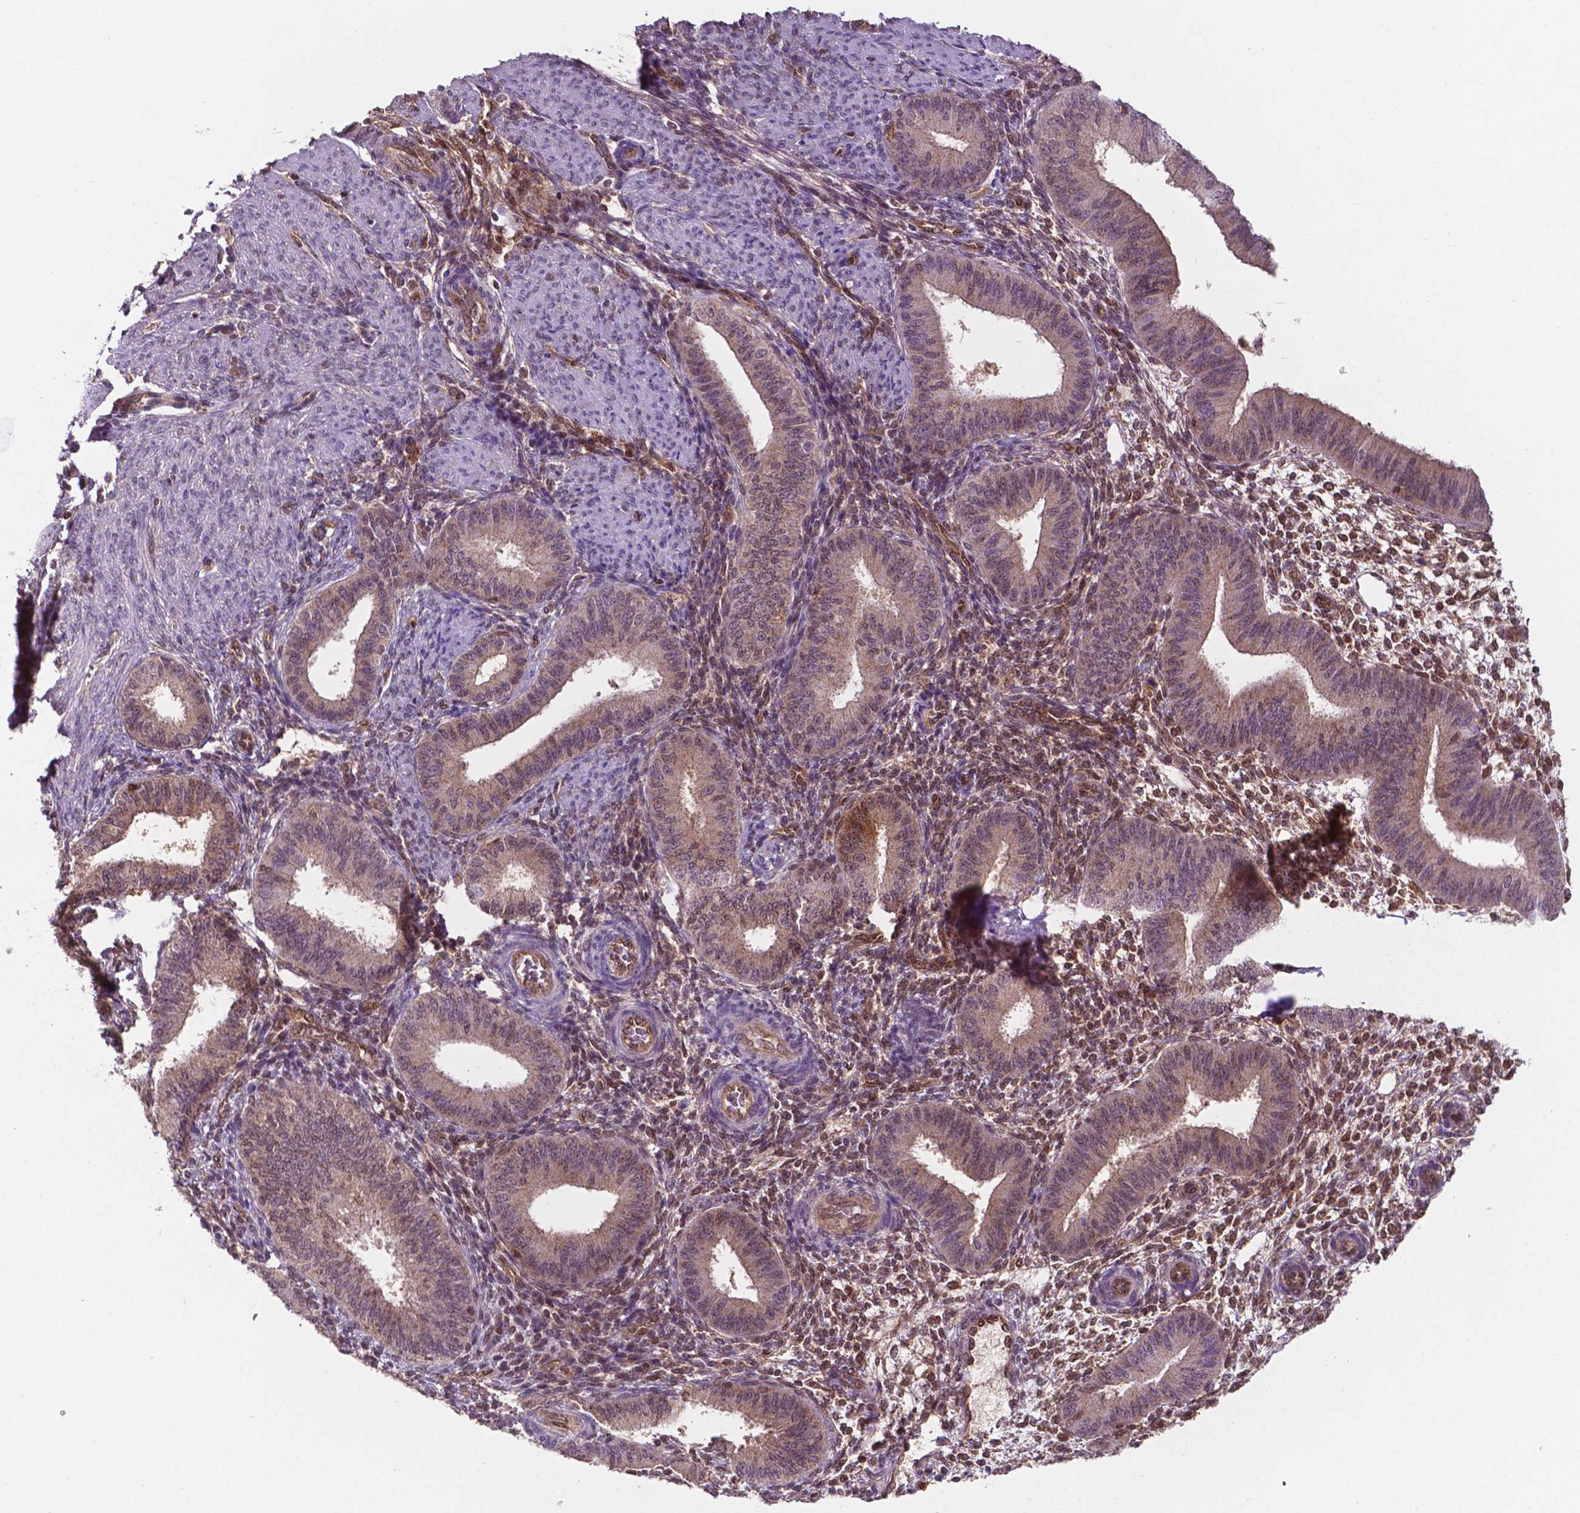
{"staining": {"intensity": "moderate", "quantity": "25%-75%", "location": "cytoplasmic/membranous,nuclear"}, "tissue": "endometrium", "cell_type": "Cells in endometrial stroma", "image_type": "normal", "snomed": [{"axis": "morphology", "description": "Normal tissue, NOS"}, {"axis": "topography", "description": "Endometrium"}], "caption": "IHC histopathology image of benign endometrium stained for a protein (brown), which demonstrates medium levels of moderate cytoplasmic/membranous,nuclear staining in approximately 25%-75% of cells in endometrial stroma.", "gene": "UBE2L6", "patient": {"sex": "female", "age": 39}}